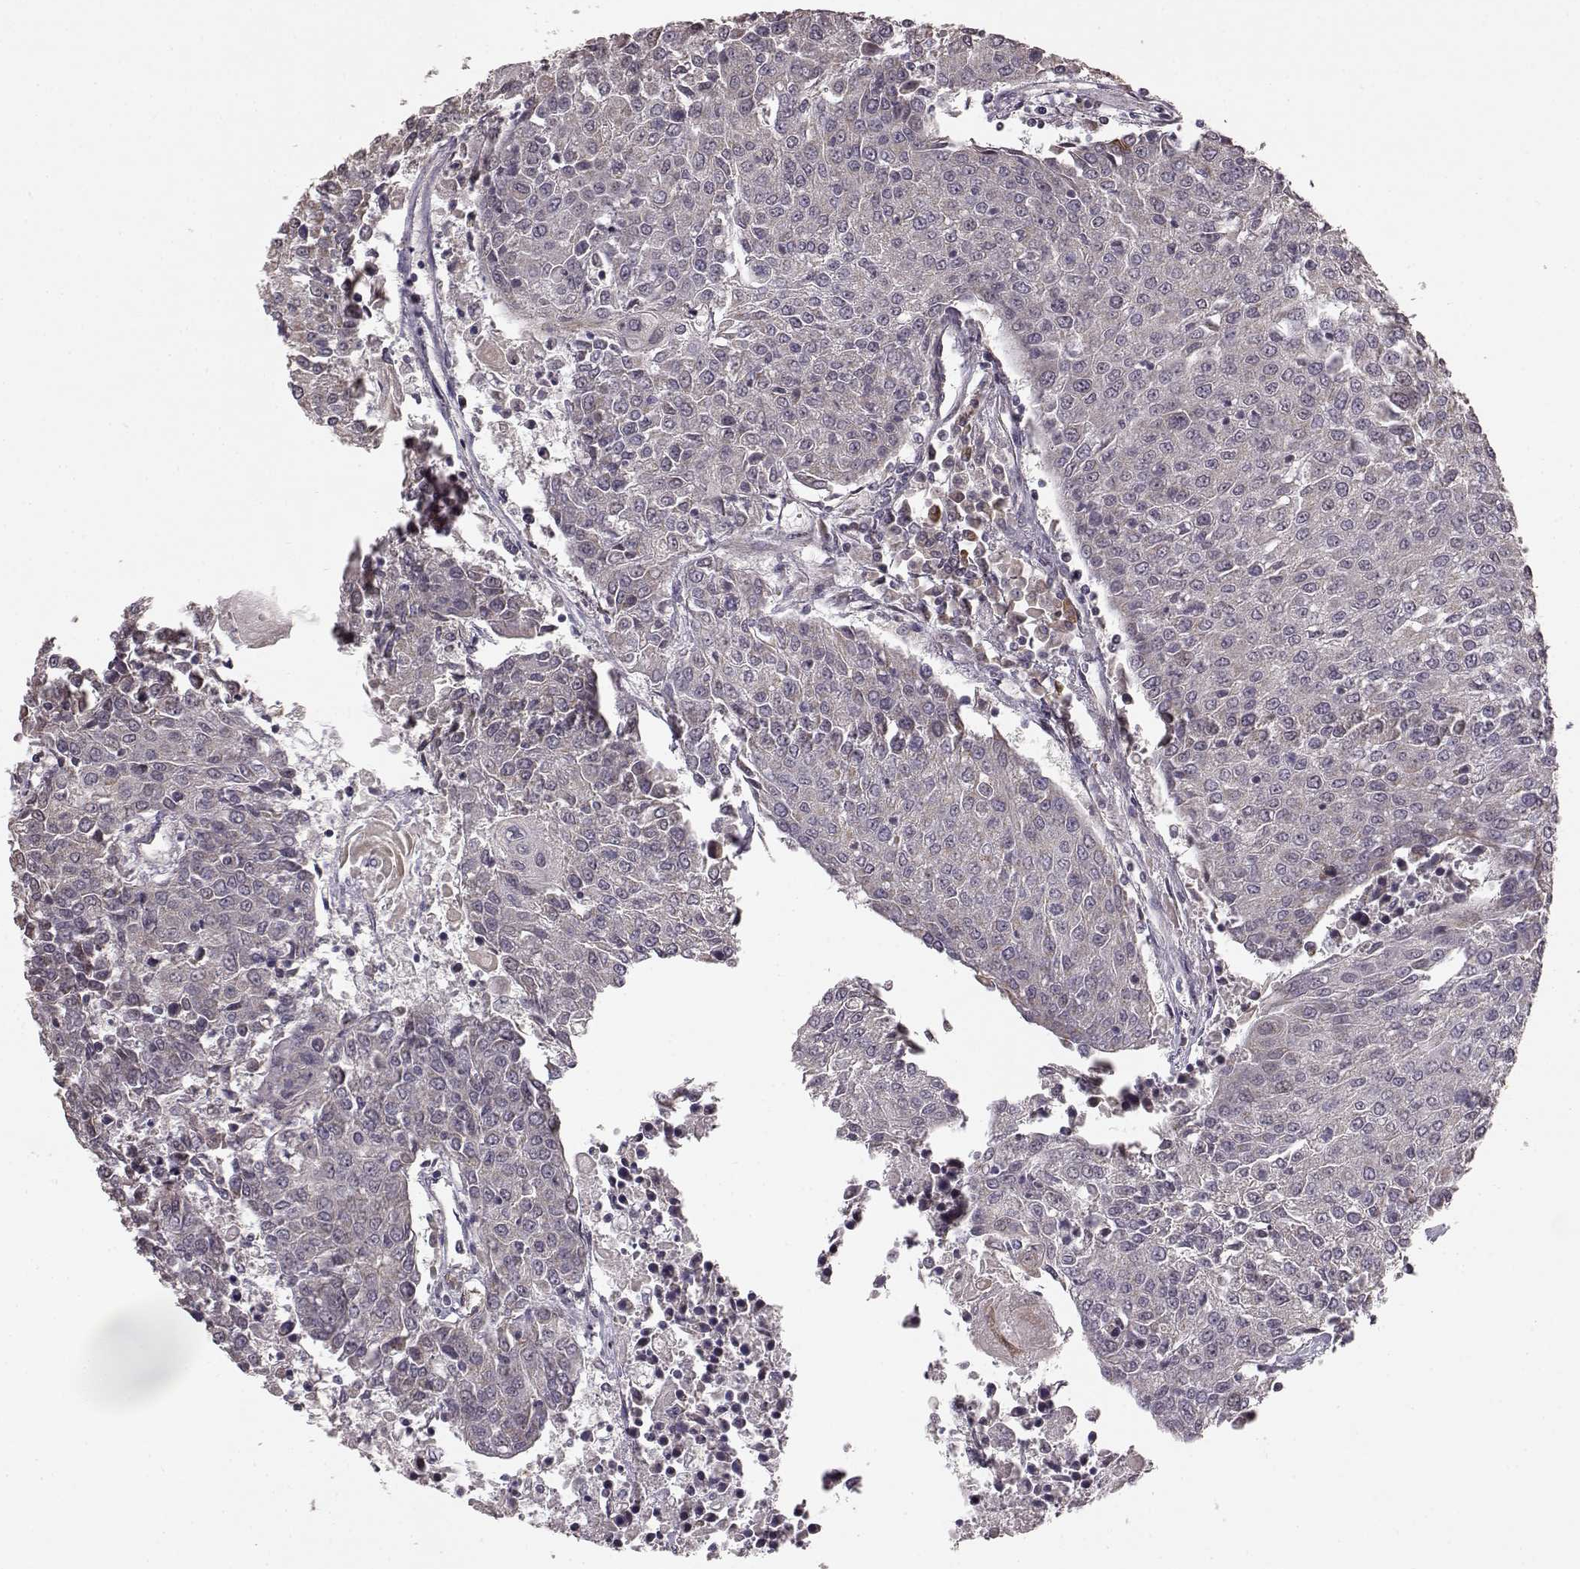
{"staining": {"intensity": "negative", "quantity": "none", "location": "none"}, "tissue": "urothelial cancer", "cell_type": "Tumor cells", "image_type": "cancer", "snomed": [{"axis": "morphology", "description": "Urothelial carcinoma, High grade"}, {"axis": "topography", "description": "Urinary bladder"}], "caption": "Immunohistochemical staining of urothelial cancer exhibits no significant positivity in tumor cells.", "gene": "BACH2", "patient": {"sex": "female", "age": 85}}